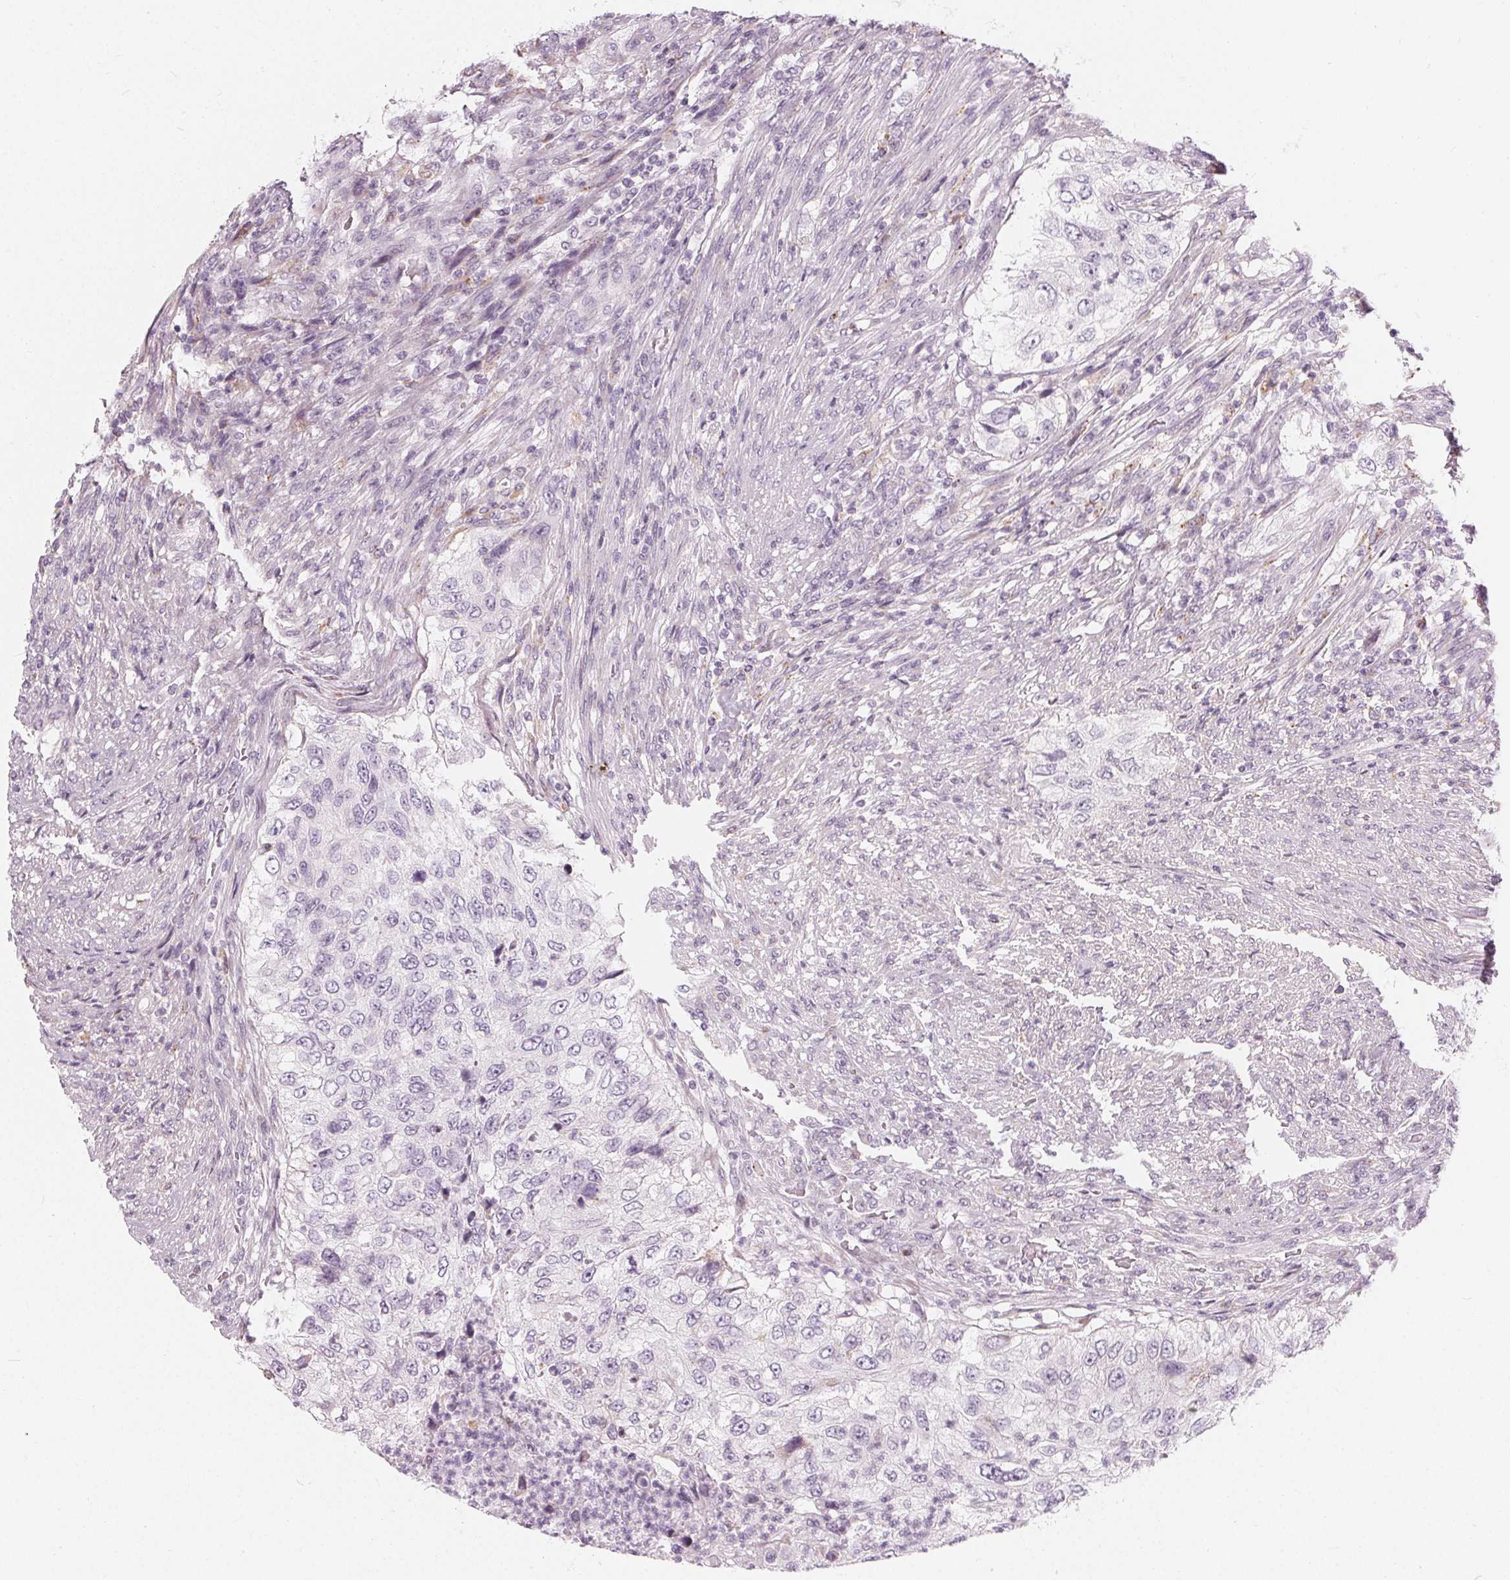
{"staining": {"intensity": "negative", "quantity": "none", "location": "none"}, "tissue": "urothelial cancer", "cell_type": "Tumor cells", "image_type": "cancer", "snomed": [{"axis": "morphology", "description": "Urothelial carcinoma, High grade"}, {"axis": "topography", "description": "Urinary bladder"}], "caption": "An immunohistochemistry (IHC) histopathology image of high-grade urothelial carcinoma is shown. There is no staining in tumor cells of high-grade urothelial carcinoma. Brightfield microscopy of IHC stained with DAB (brown) and hematoxylin (blue), captured at high magnification.", "gene": "HOPX", "patient": {"sex": "female", "age": 60}}